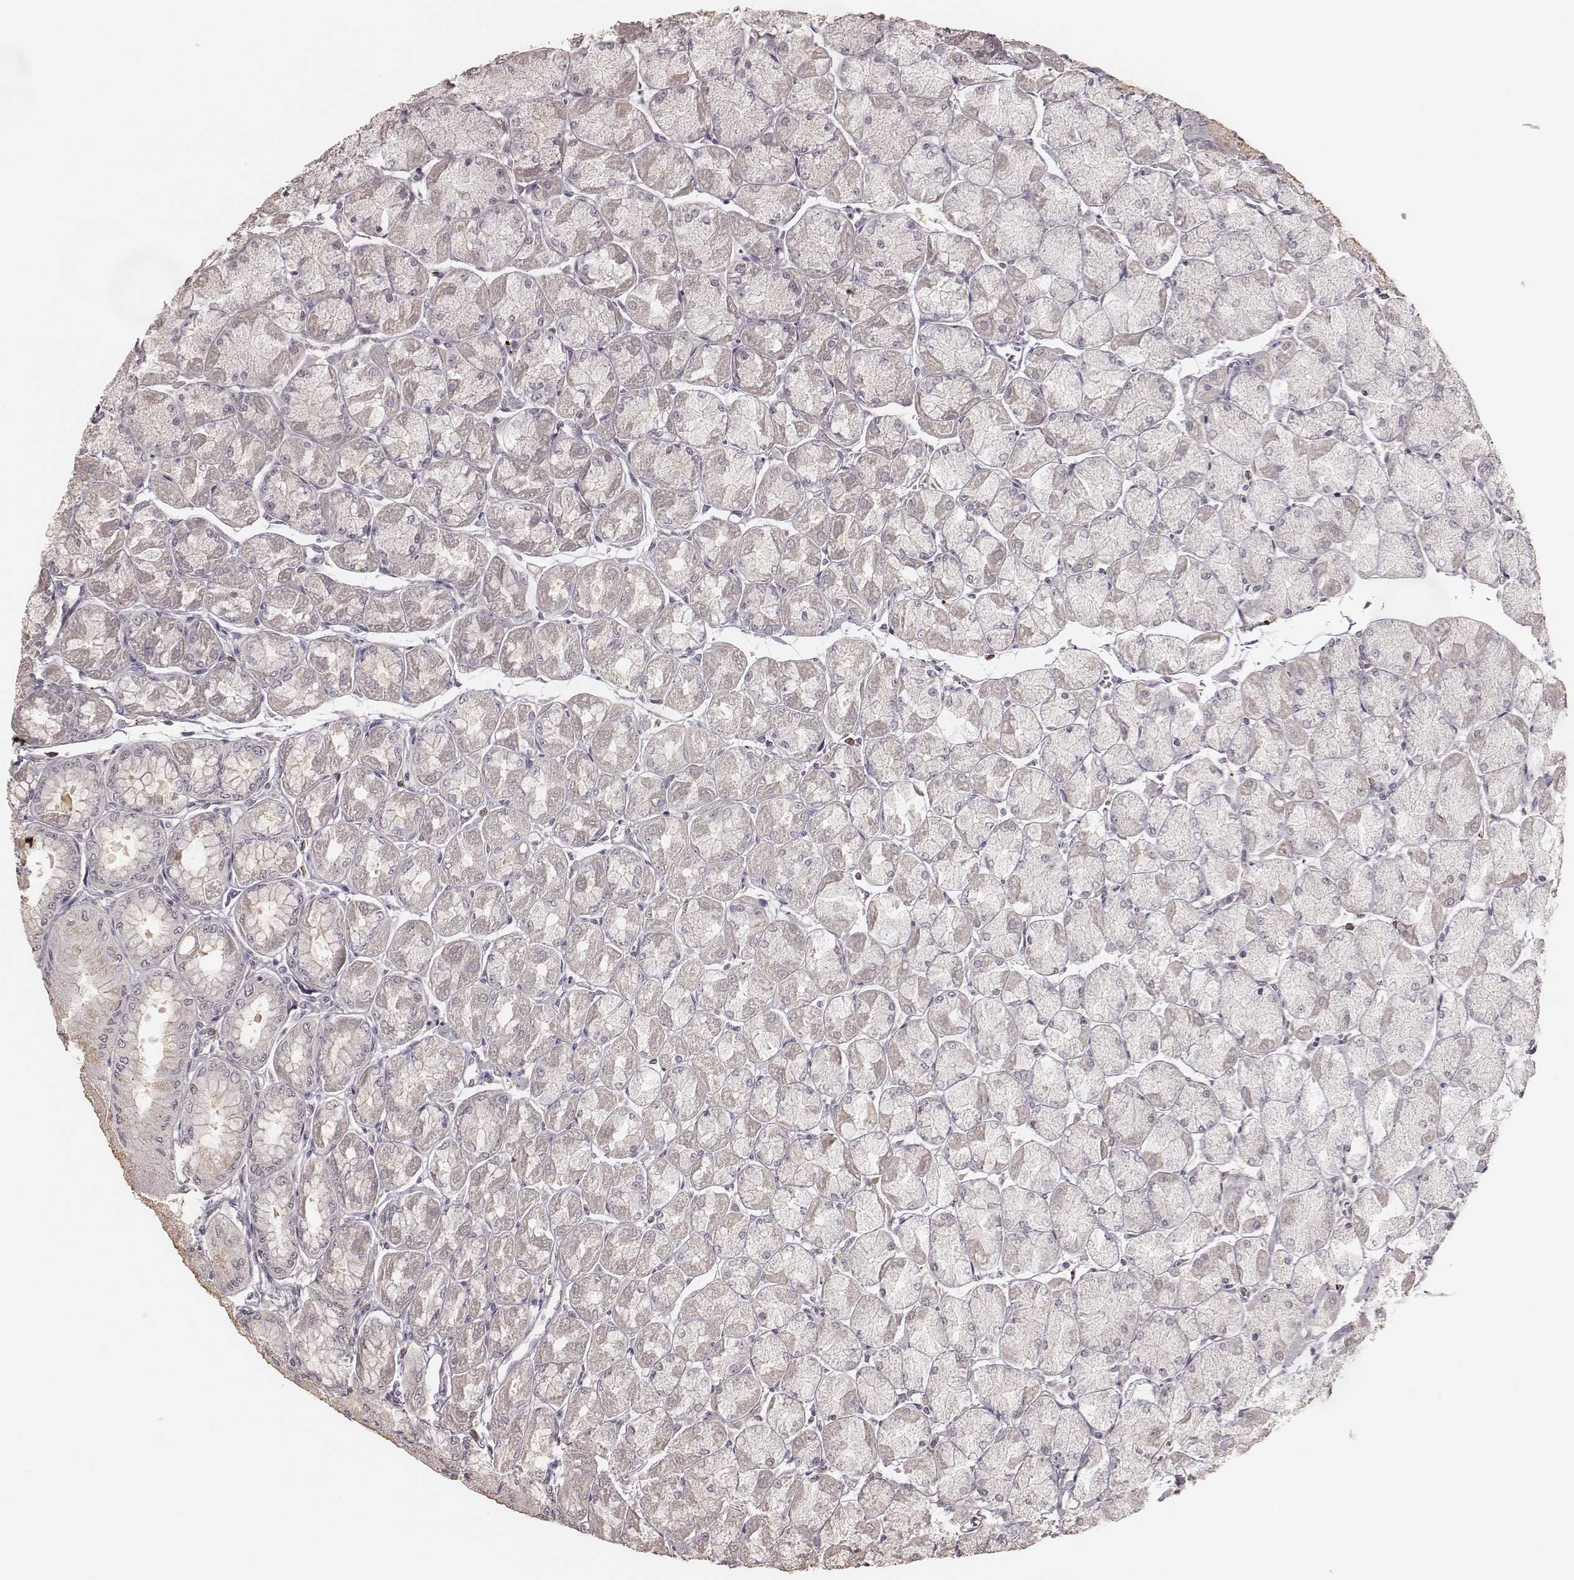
{"staining": {"intensity": "negative", "quantity": "none", "location": "none"}, "tissue": "stomach", "cell_type": "Glandular cells", "image_type": "normal", "snomed": [{"axis": "morphology", "description": "Normal tissue, NOS"}, {"axis": "topography", "description": "Stomach, upper"}], "caption": "Glandular cells are negative for brown protein staining in normal stomach. The staining is performed using DAB brown chromogen with nuclei counter-stained in using hematoxylin.", "gene": "LY6K", "patient": {"sex": "male", "age": 60}}